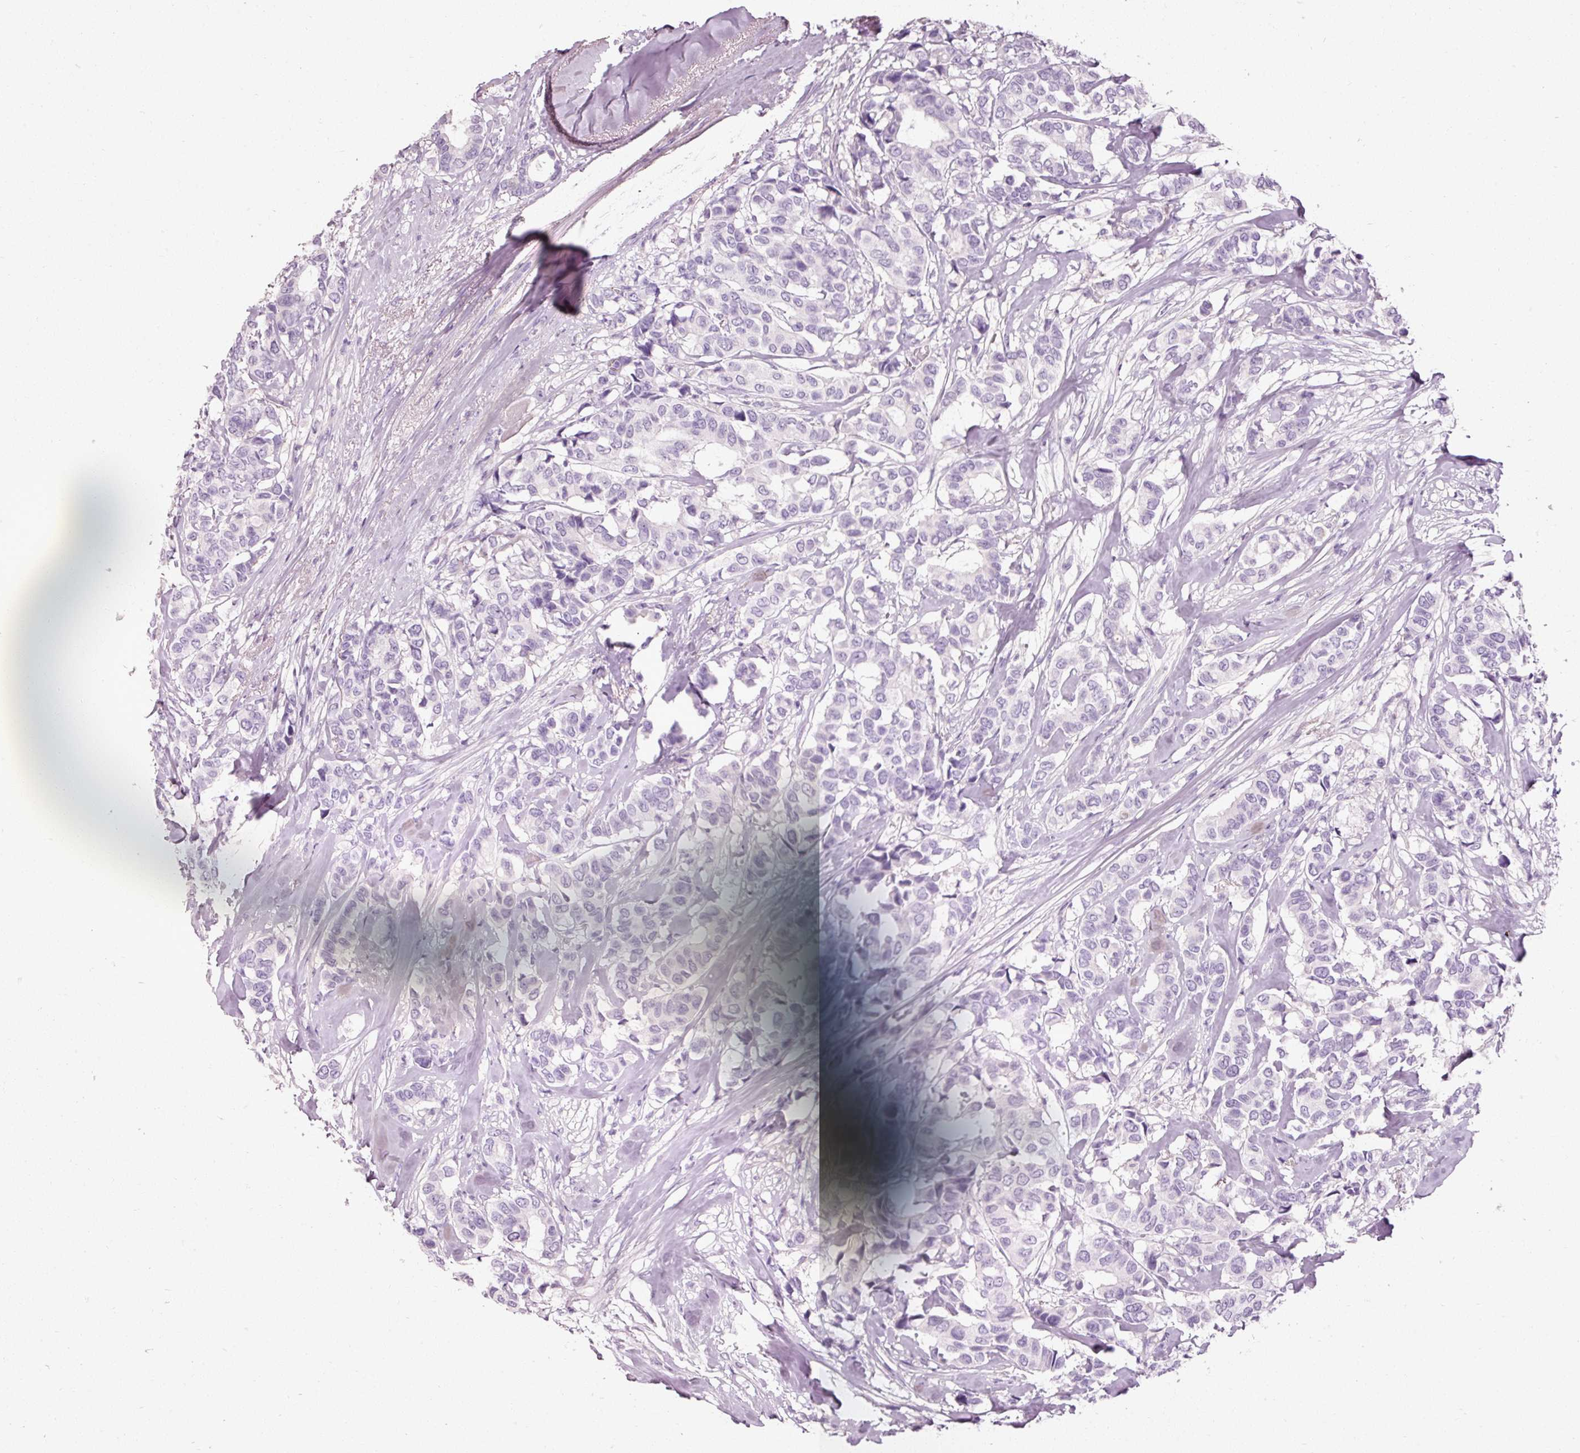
{"staining": {"intensity": "negative", "quantity": "none", "location": "none"}, "tissue": "breast cancer", "cell_type": "Tumor cells", "image_type": "cancer", "snomed": [{"axis": "morphology", "description": "Duct carcinoma"}, {"axis": "topography", "description": "Breast"}], "caption": "This is an immunohistochemistry (IHC) histopathology image of human invasive ductal carcinoma (breast). There is no staining in tumor cells.", "gene": "MUC5AC", "patient": {"sex": "female", "age": 87}}